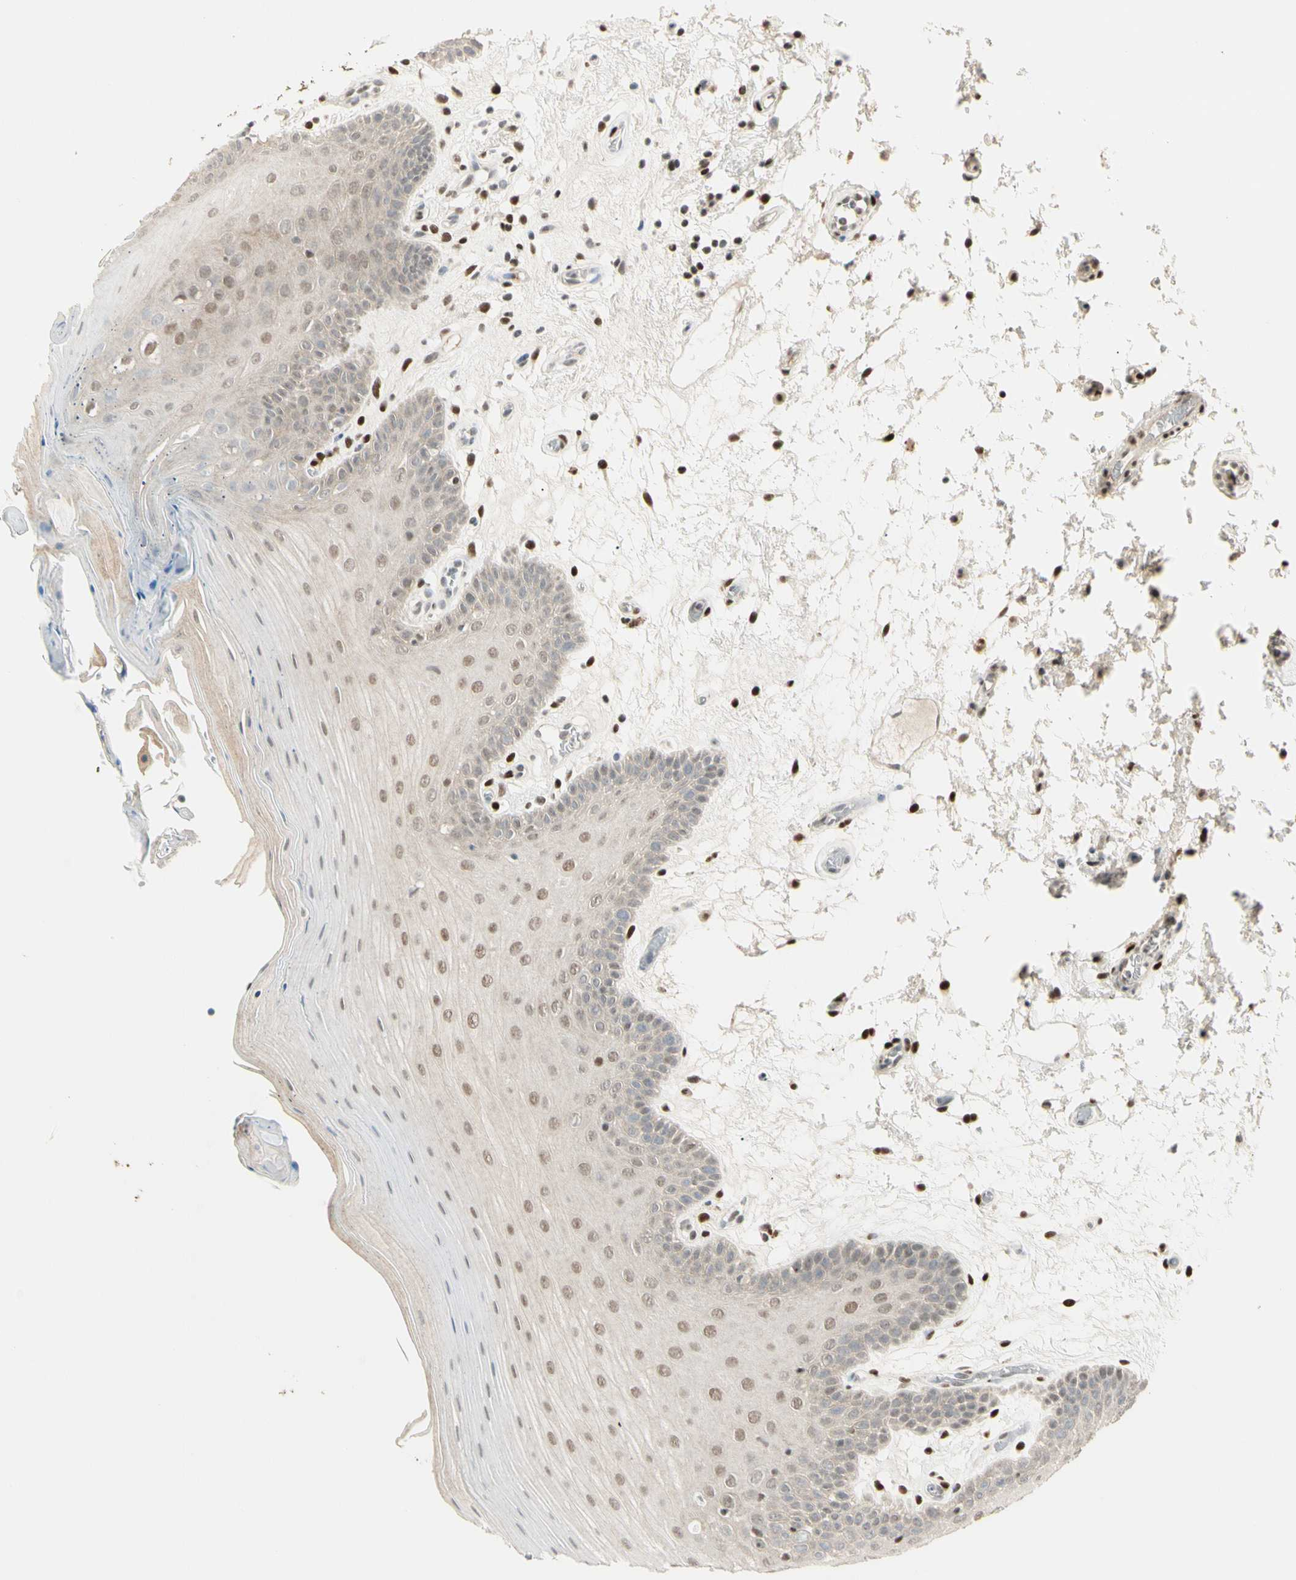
{"staining": {"intensity": "moderate", "quantity": ">75%", "location": "cytoplasmic/membranous,nuclear"}, "tissue": "oral mucosa", "cell_type": "Squamous epithelial cells", "image_type": "normal", "snomed": [{"axis": "morphology", "description": "Normal tissue, NOS"}, {"axis": "morphology", "description": "Squamous cell carcinoma, NOS"}, {"axis": "topography", "description": "Skeletal muscle"}, {"axis": "topography", "description": "Oral tissue"}, {"axis": "topography", "description": "Head-Neck"}], "caption": "Squamous epithelial cells reveal medium levels of moderate cytoplasmic/membranous,nuclear staining in about >75% of cells in unremarkable oral mucosa. (DAB IHC with brightfield microscopy, high magnification).", "gene": "ATXN1", "patient": {"sex": "male", "age": 71}}